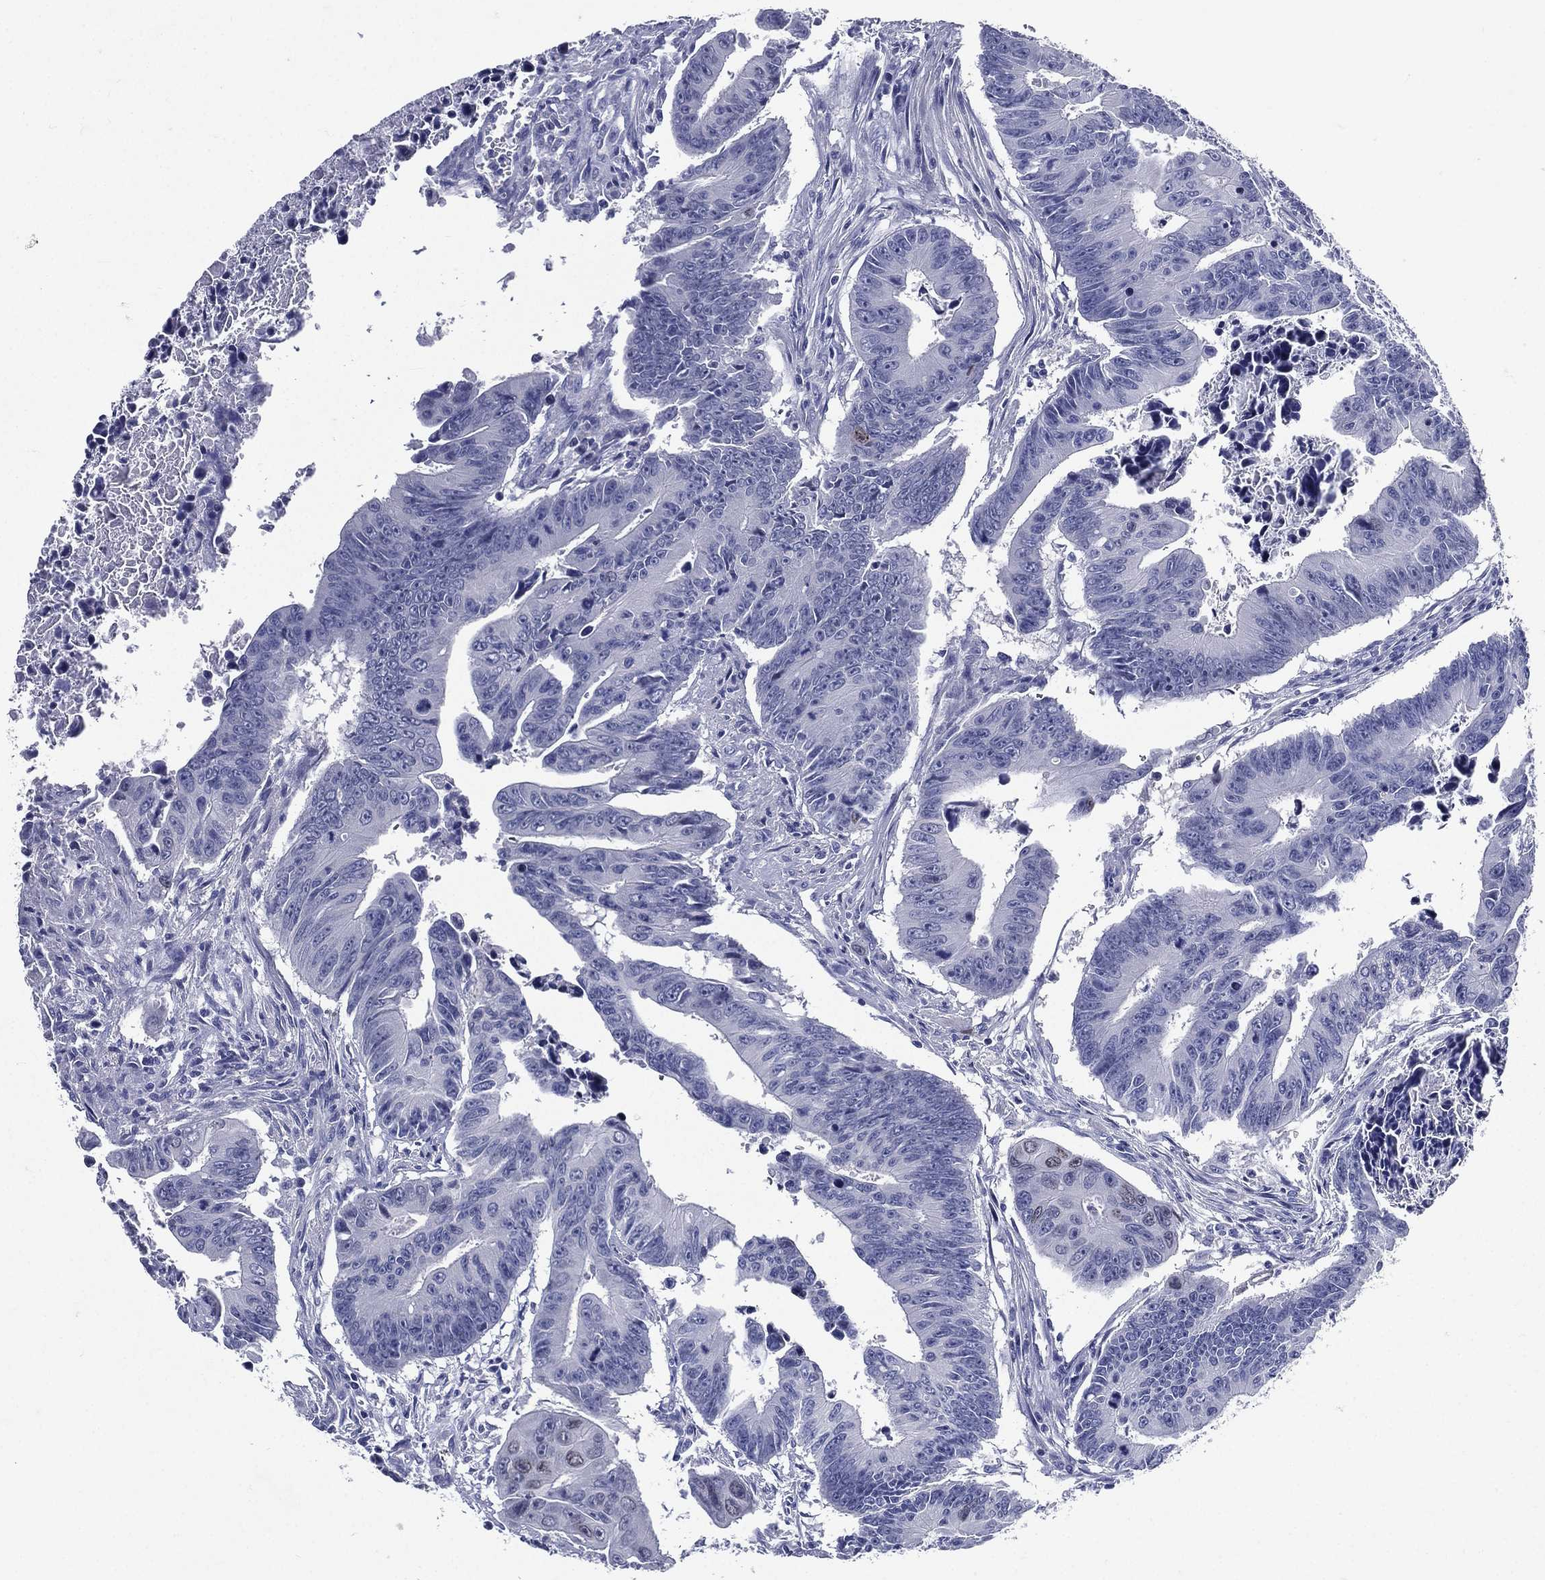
{"staining": {"intensity": "negative", "quantity": "none", "location": "none"}, "tissue": "colorectal cancer", "cell_type": "Tumor cells", "image_type": "cancer", "snomed": [{"axis": "morphology", "description": "Adenocarcinoma, NOS"}, {"axis": "topography", "description": "Colon"}], "caption": "The image demonstrates no staining of tumor cells in adenocarcinoma (colorectal).", "gene": "TGM1", "patient": {"sex": "female", "age": 87}}